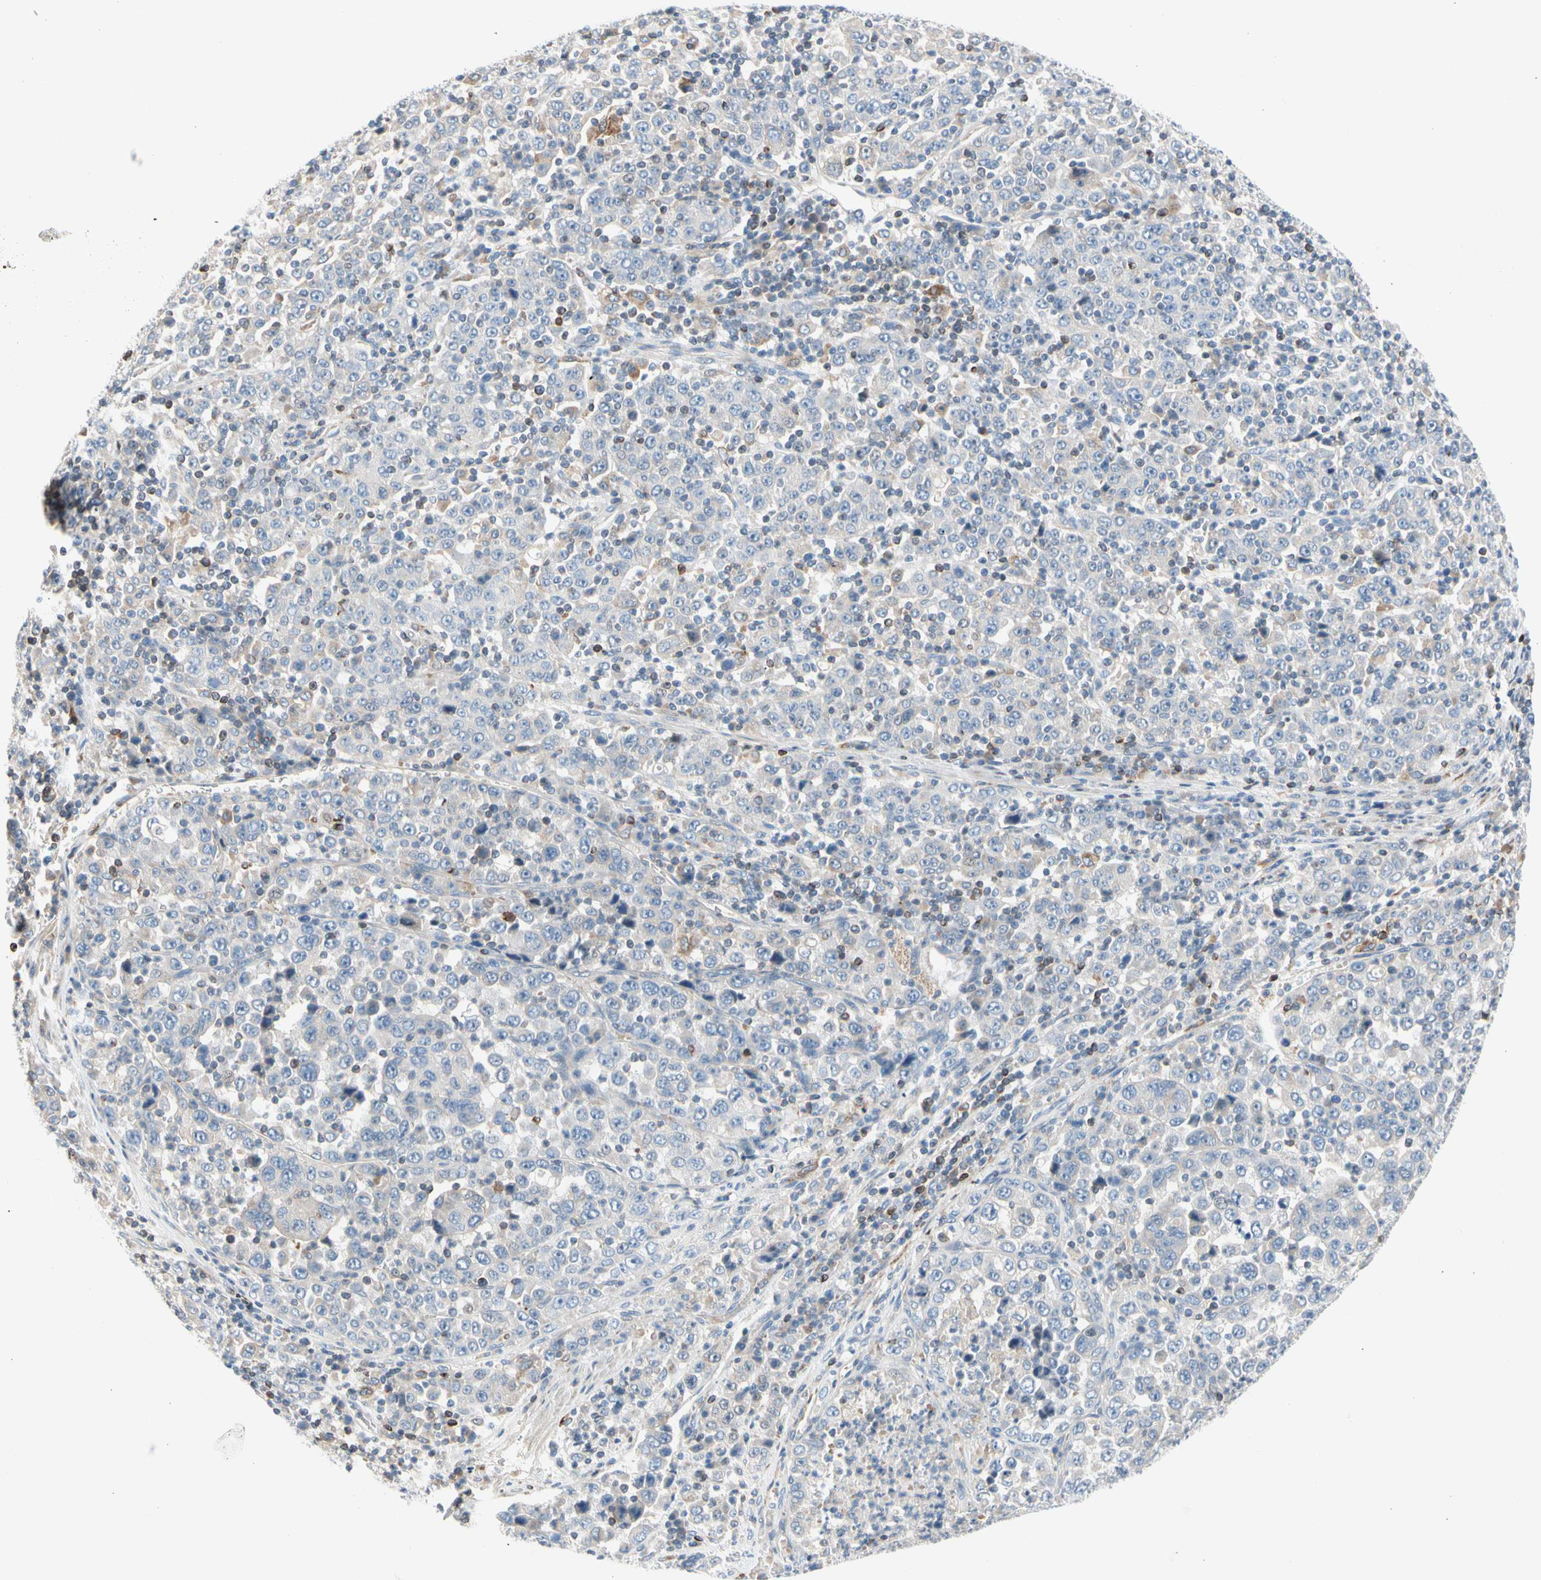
{"staining": {"intensity": "negative", "quantity": "none", "location": "none"}, "tissue": "stomach cancer", "cell_type": "Tumor cells", "image_type": "cancer", "snomed": [{"axis": "morphology", "description": "Normal tissue, NOS"}, {"axis": "morphology", "description": "Adenocarcinoma, NOS"}, {"axis": "topography", "description": "Stomach, upper"}, {"axis": "topography", "description": "Stomach"}], "caption": "Immunohistochemistry of human stomach cancer shows no expression in tumor cells.", "gene": "MAP3K3", "patient": {"sex": "male", "age": 59}}